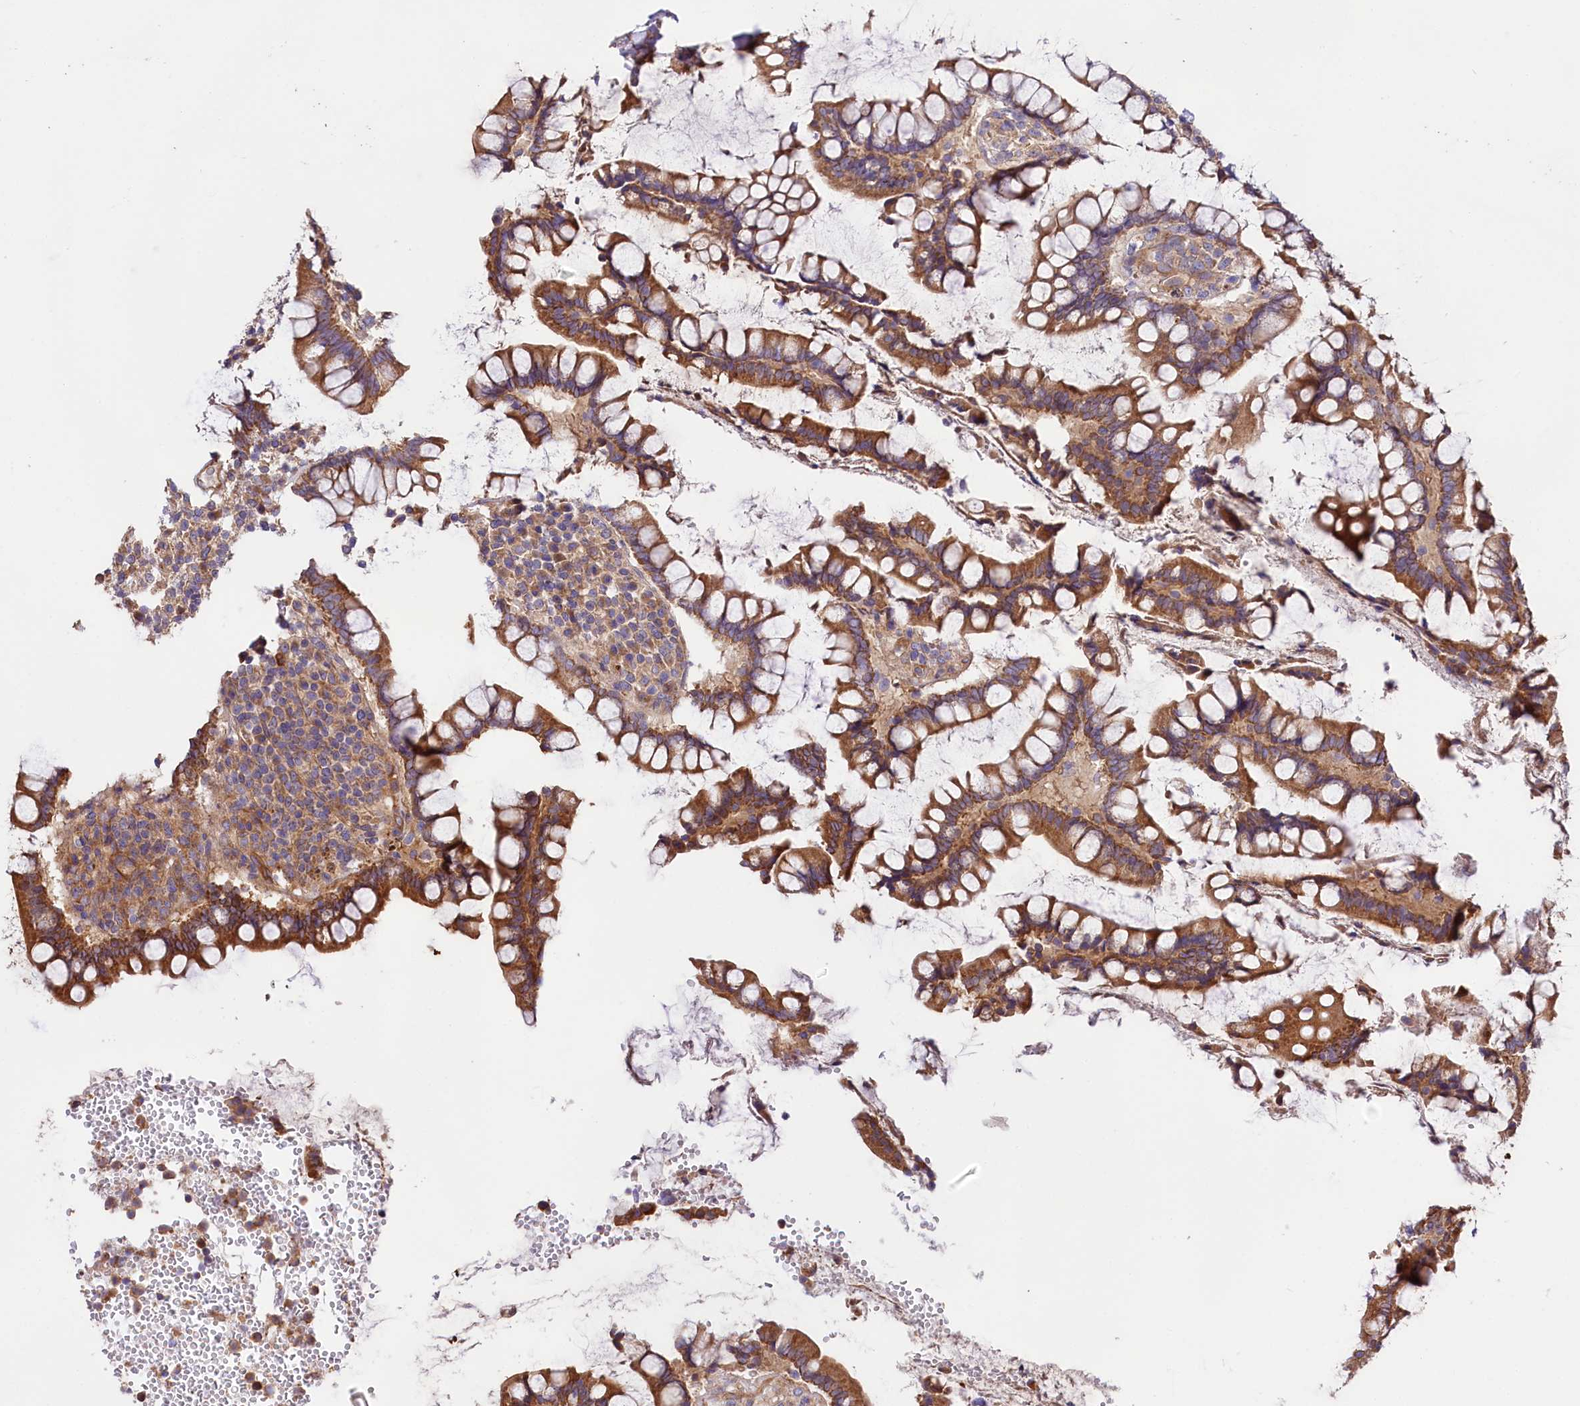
{"staining": {"intensity": "moderate", "quantity": ">75%", "location": "cytoplasmic/membranous"}, "tissue": "colon", "cell_type": "Endothelial cells", "image_type": "normal", "snomed": [{"axis": "morphology", "description": "Normal tissue, NOS"}, {"axis": "topography", "description": "Colon"}], "caption": "Immunohistochemical staining of normal colon exhibits >75% levels of moderate cytoplasmic/membranous protein staining in approximately >75% of endothelial cells. (IHC, brightfield microscopy, high magnification).", "gene": "CEP295", "patient": {"sex": "female", "age": 79}}